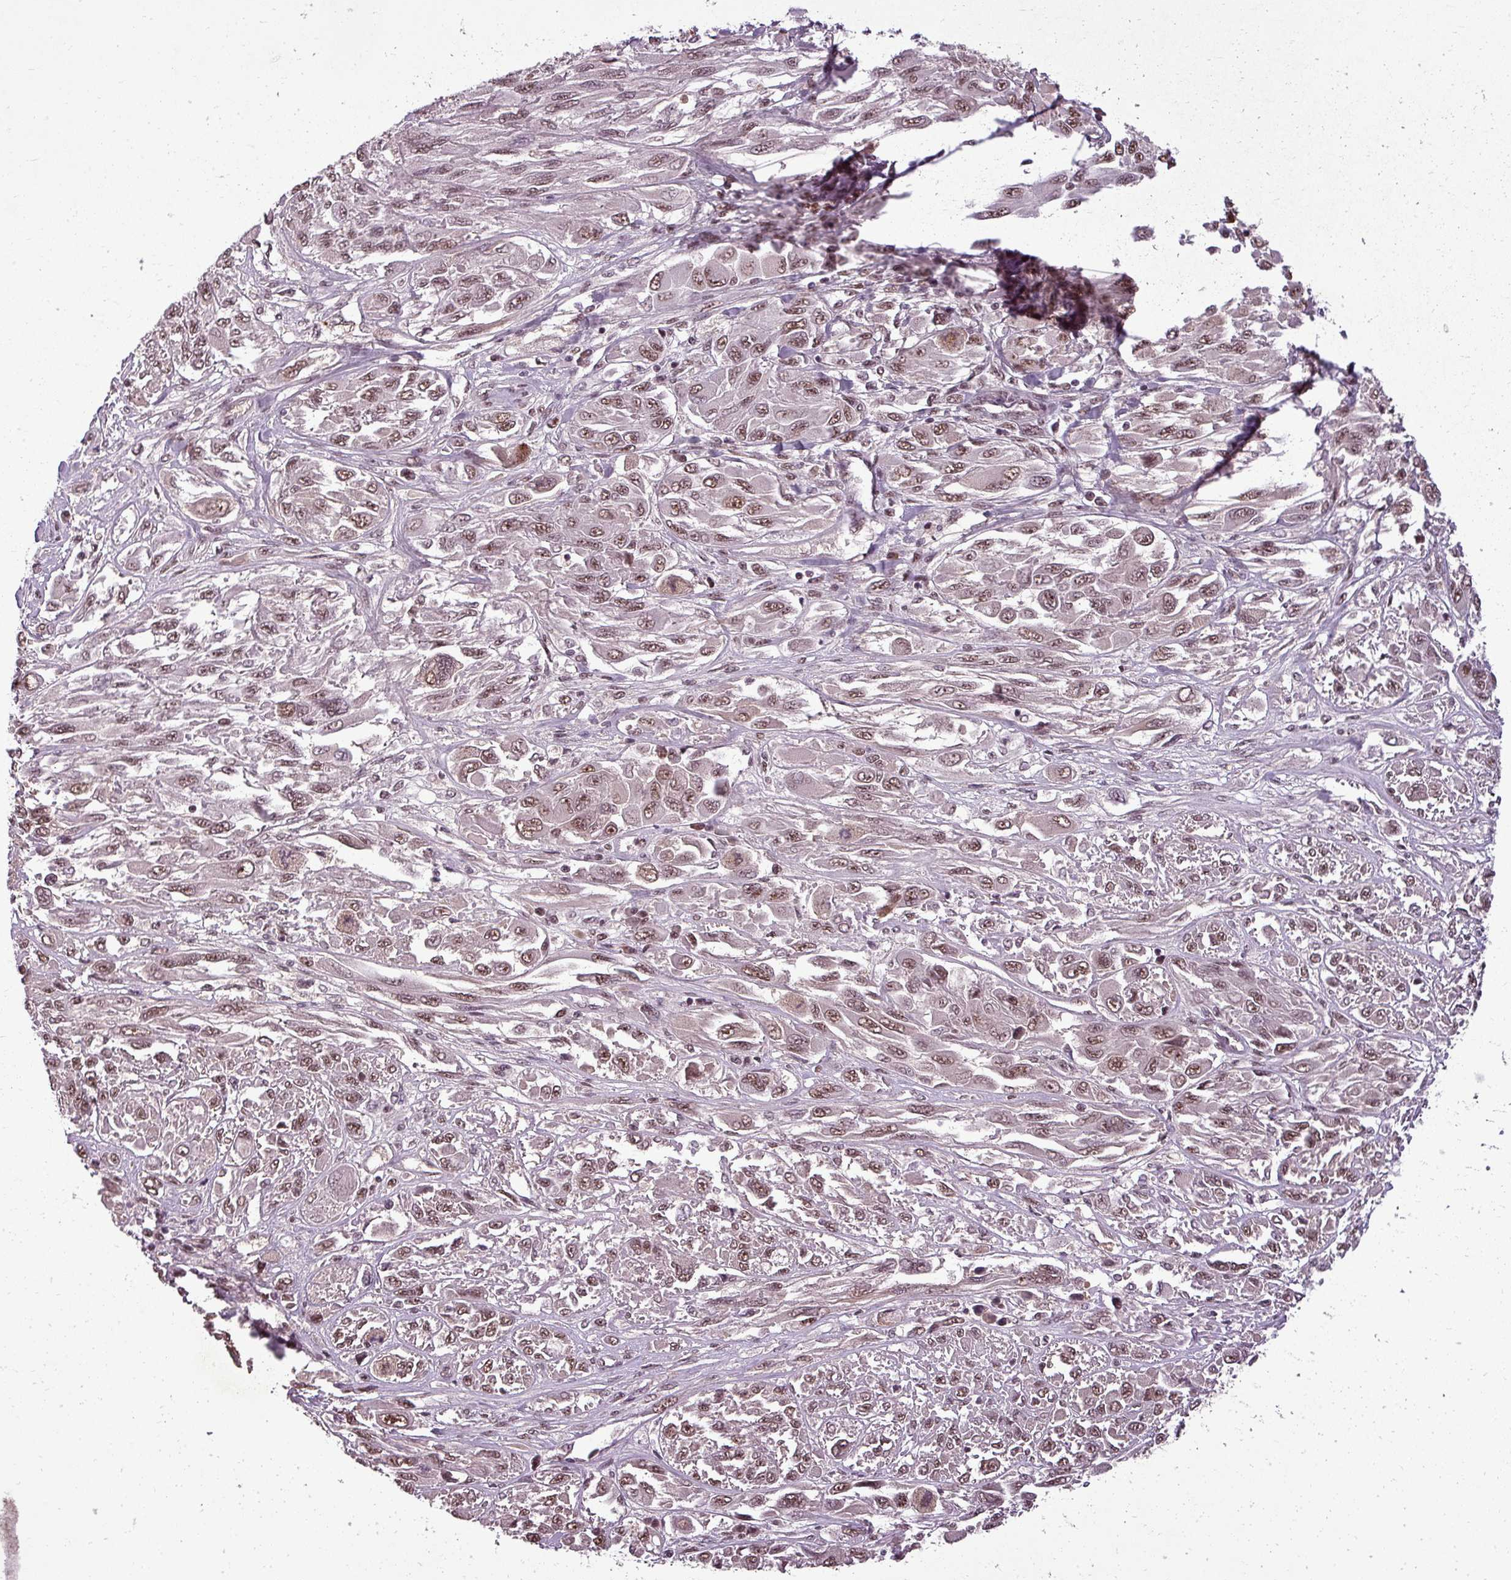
{"staining": {"intensity": "moderate", "quantity": ">75%", "location": "nuclear"}, "tissue": "melanoma", "cell_type": "Tumor cells", "image_type": "cancer", "snomed": [{"axis": "morphology", "description": "Malignant melanoma, NOS"}, {"axis": "topography", "description": "Skin"}], "caption": "Protein analysis of melanoma tissue reveals moderate nuclear staining in about >75% of tumor cells. Using DAB (3,3'-diaminobenzidine) (brown) and hematoxylin (blue) stains, captured at high magnification using brightfield microscopy.", "gene": "BCAS3", "patient": {"sex": "female", "age": 91}}